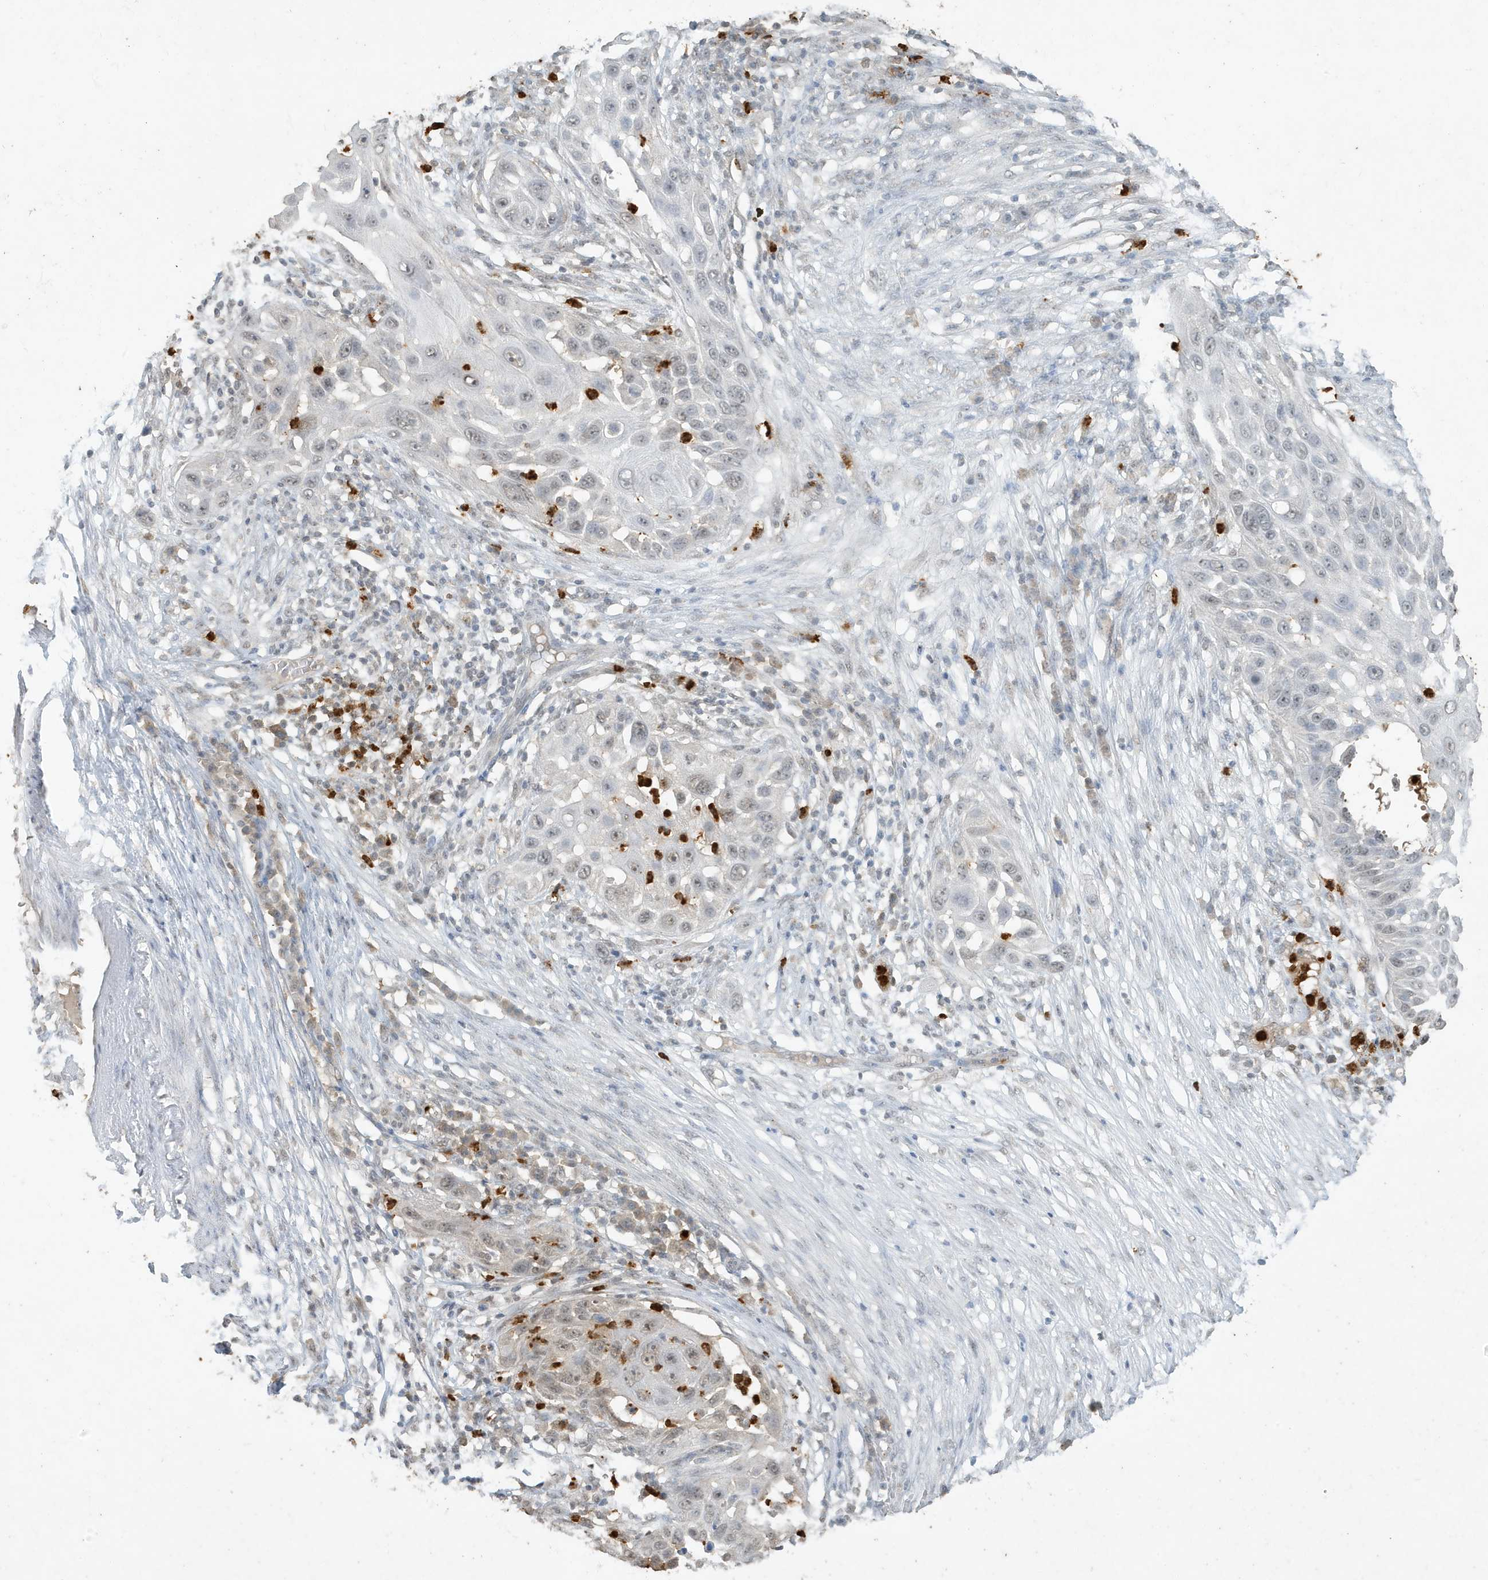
{"staining": {"intensity": "negative", "quantity": "none", "location": "none"}, "tissue": "skin cancer", "cell_type": "Tumor cells", "image_type": "cancer", "snomed": [{"axis": "morphology", "description": "Squamous cell carcinoma, NOS"}, {"axis": "topography", "description": "Skin"}], "caption": "Immunohistochemistry (IHC) image of human skin cancer stained for a protein (brown), which exhibits no positivity in tumor cells.", "gene": "DEFA1", "patient": {"sex": "female", "age": 44}}